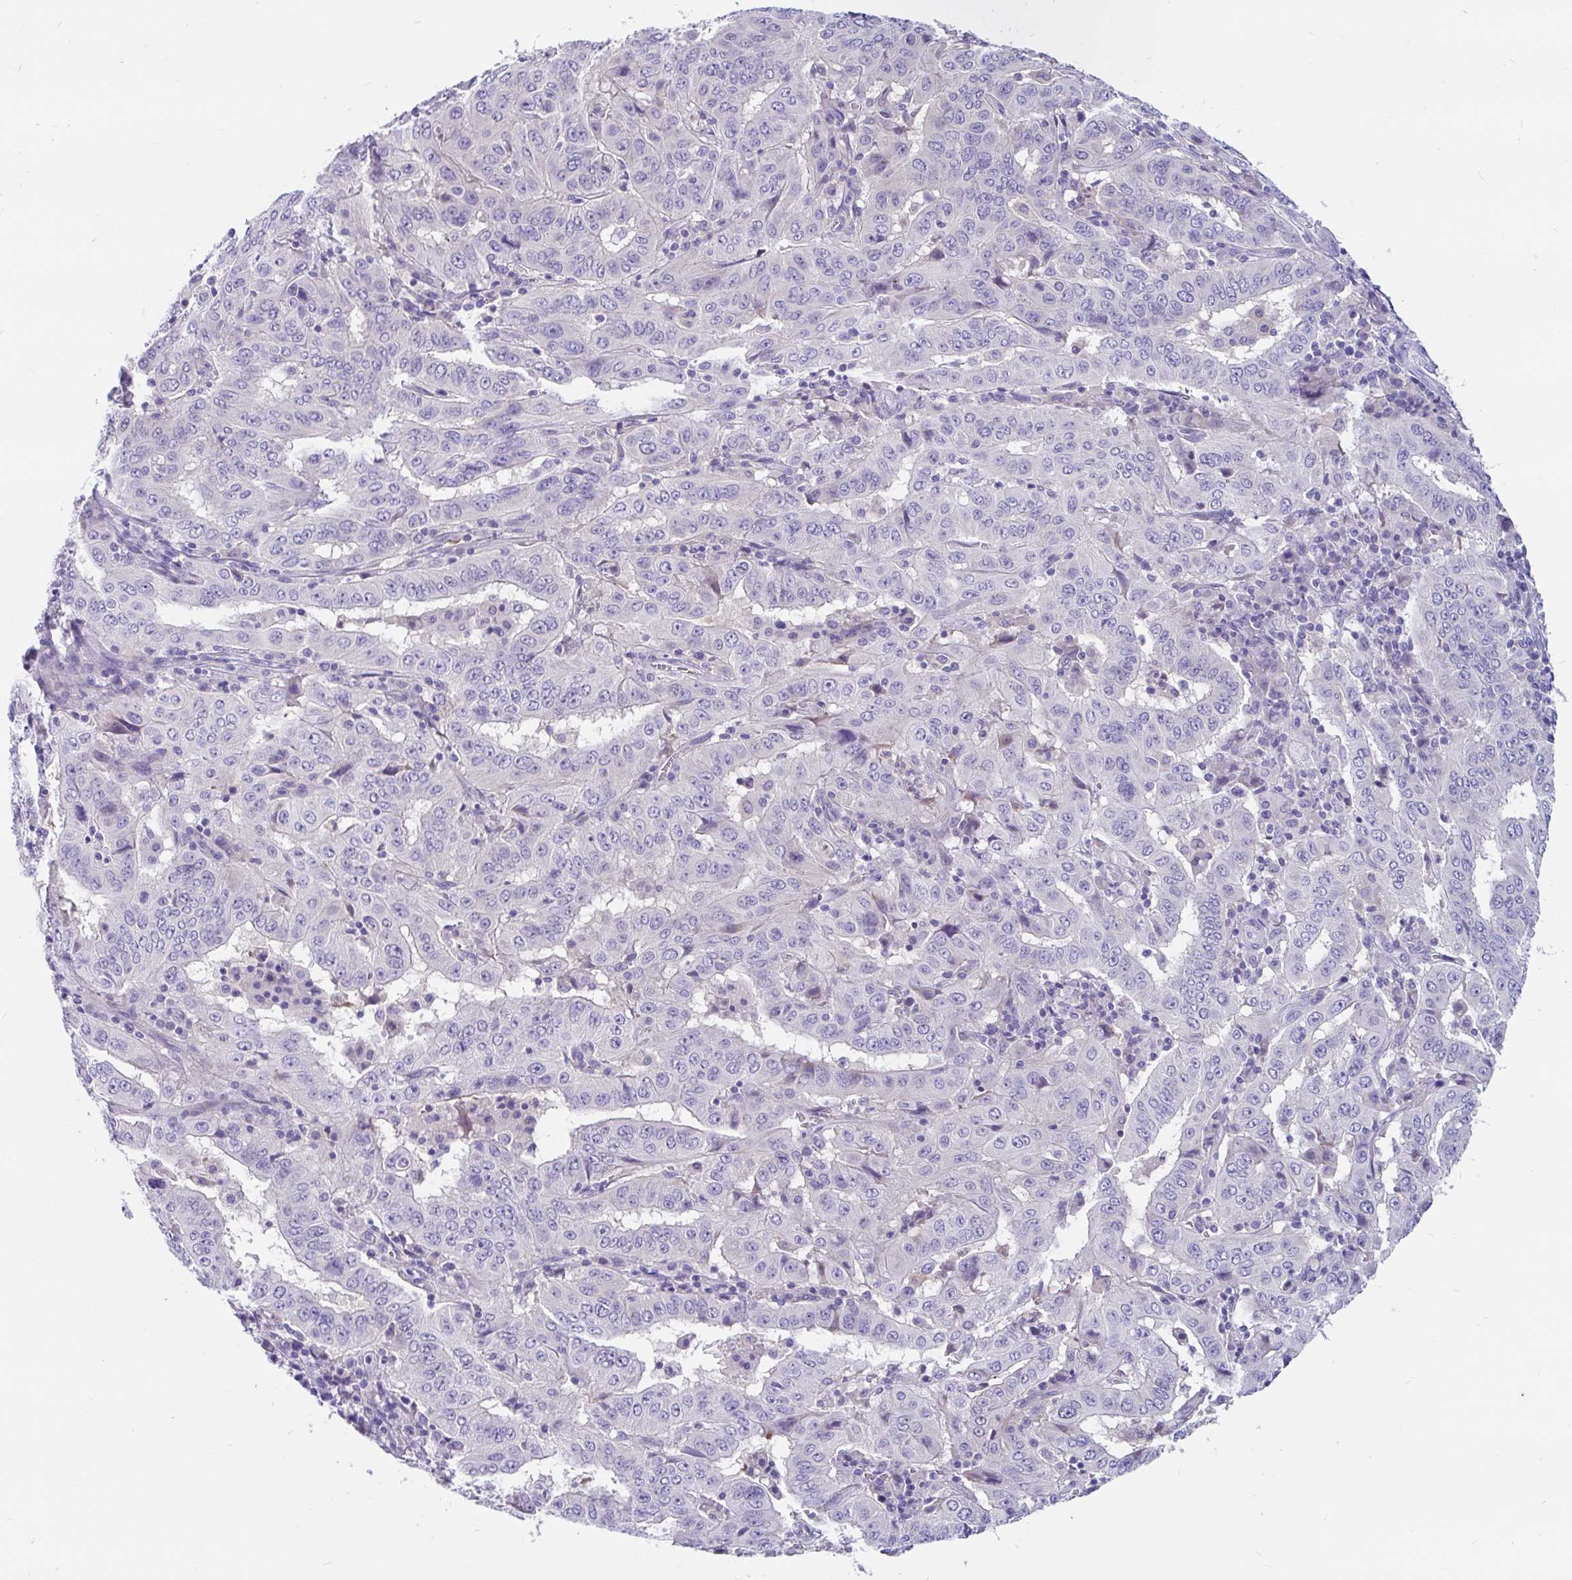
{"staining": {"intensity": "negative", "quantity": "none", "location": "none"}, "tissue": "pancreatic cancer", "cell_type": "Tumor cells", "image_type": "cancer", "snomed": [{"axis": "morphology", "description": "Adenocarcinoma, NOS"}, {"axis": "topography", "description": "Pancreas"}], "caption": "DAB (3,3'-diaminobenzidine) immunohistochemical staining of adenocarcinoma (pancreatic) demonstrates no significant positivity in tumor cells.", "gene": "KIAA2013", "patient": {"sex": "male", "age": 63}}